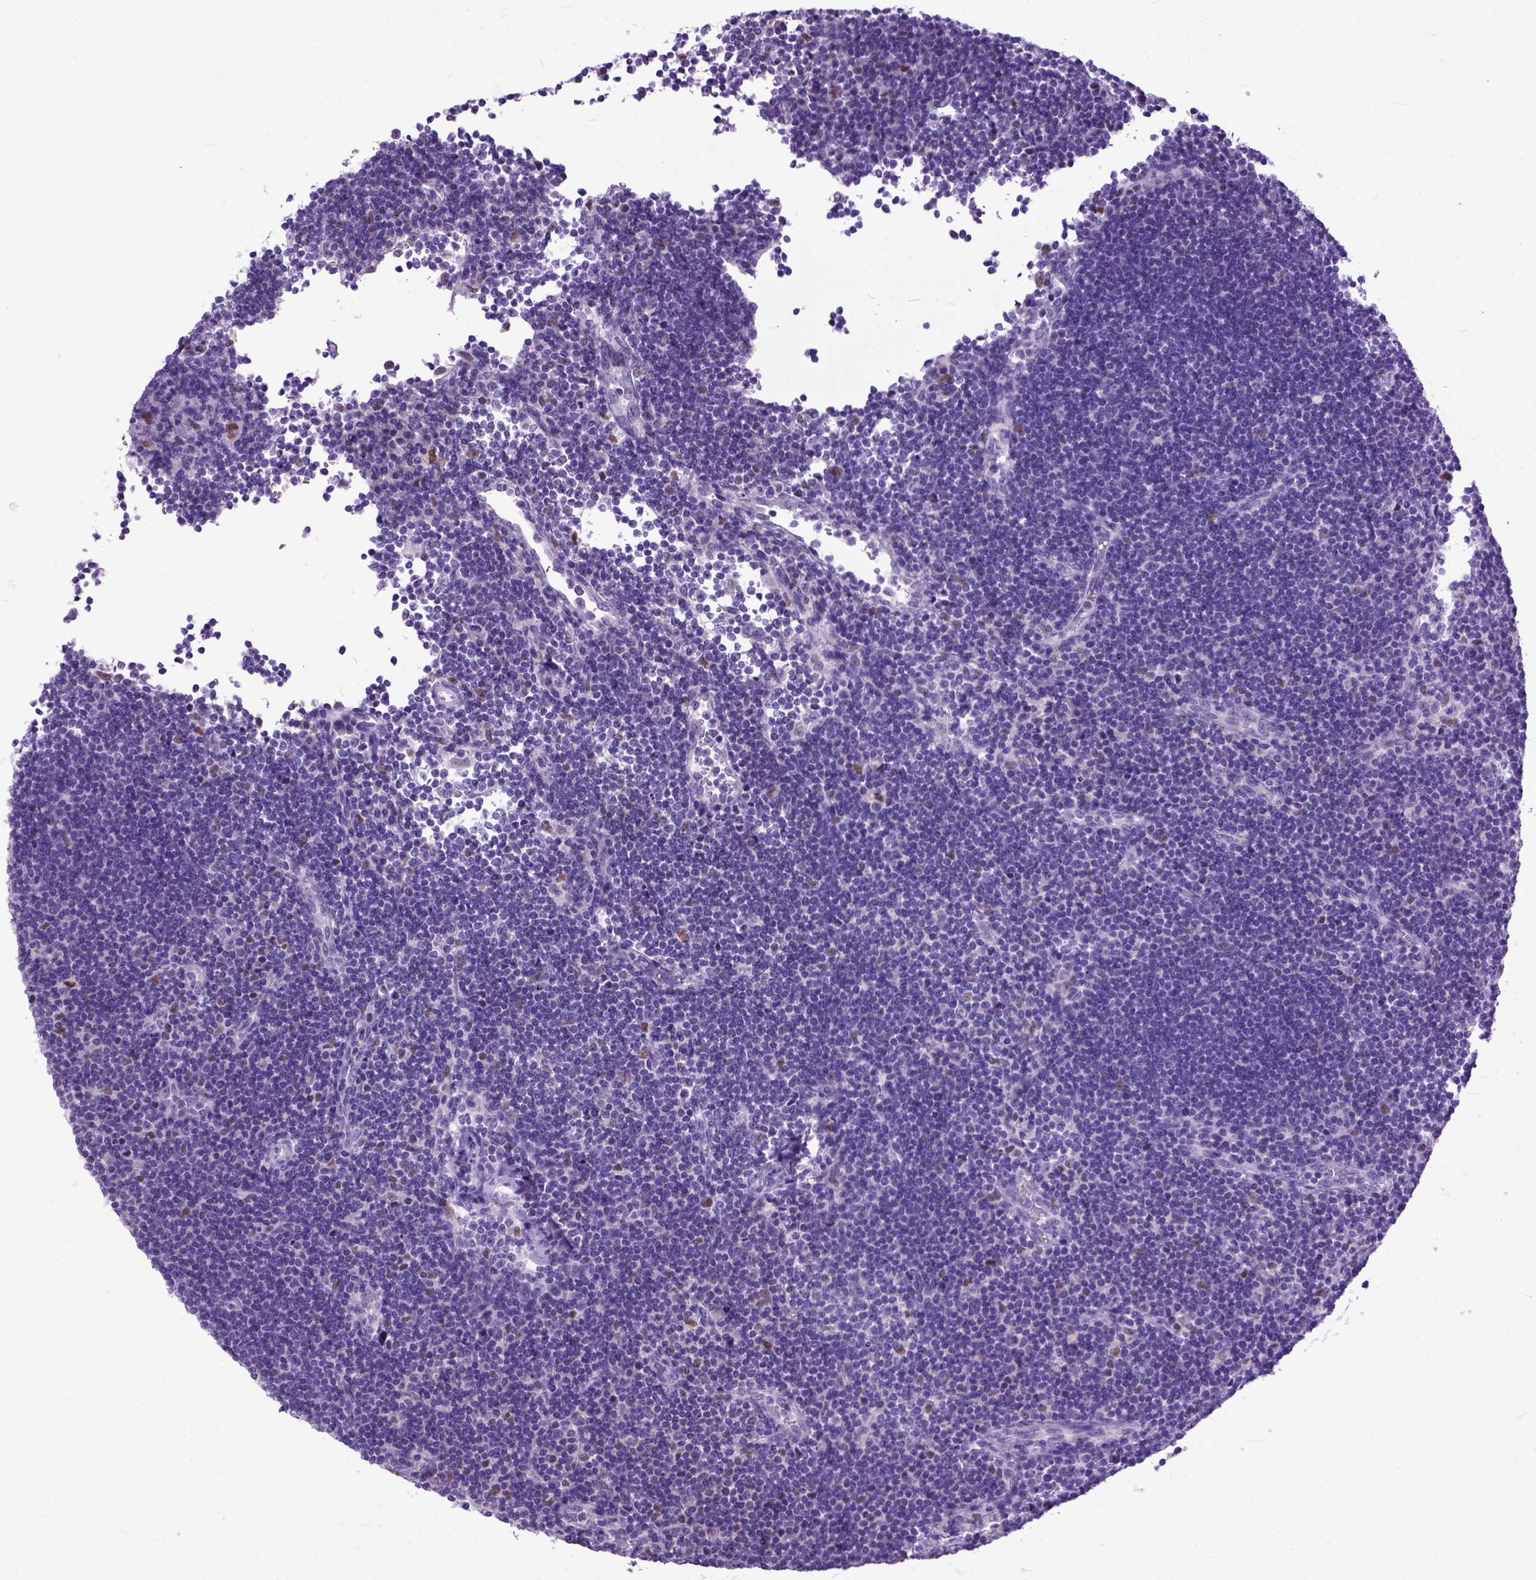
{"staining": {"intensity": "moderate", "quantity": "<25%", "location": "nuclear"}, "tissue": "lymph node", "cell_type": "Germinal center cells", "image_type": "normal", "snomed": [{"axis": "morphology", "description": "Normal tissue, NOS"}, {"axis": "topography", "description": "Lymph node"}], "caption": "Brown immunohistochemical staining in unremarkable lymph node demonstrates moderate nuclear staining in approximately <25% of germinal center cells.", "gene": "CRB1", "patient": {"sex": "male", "age": 67}}